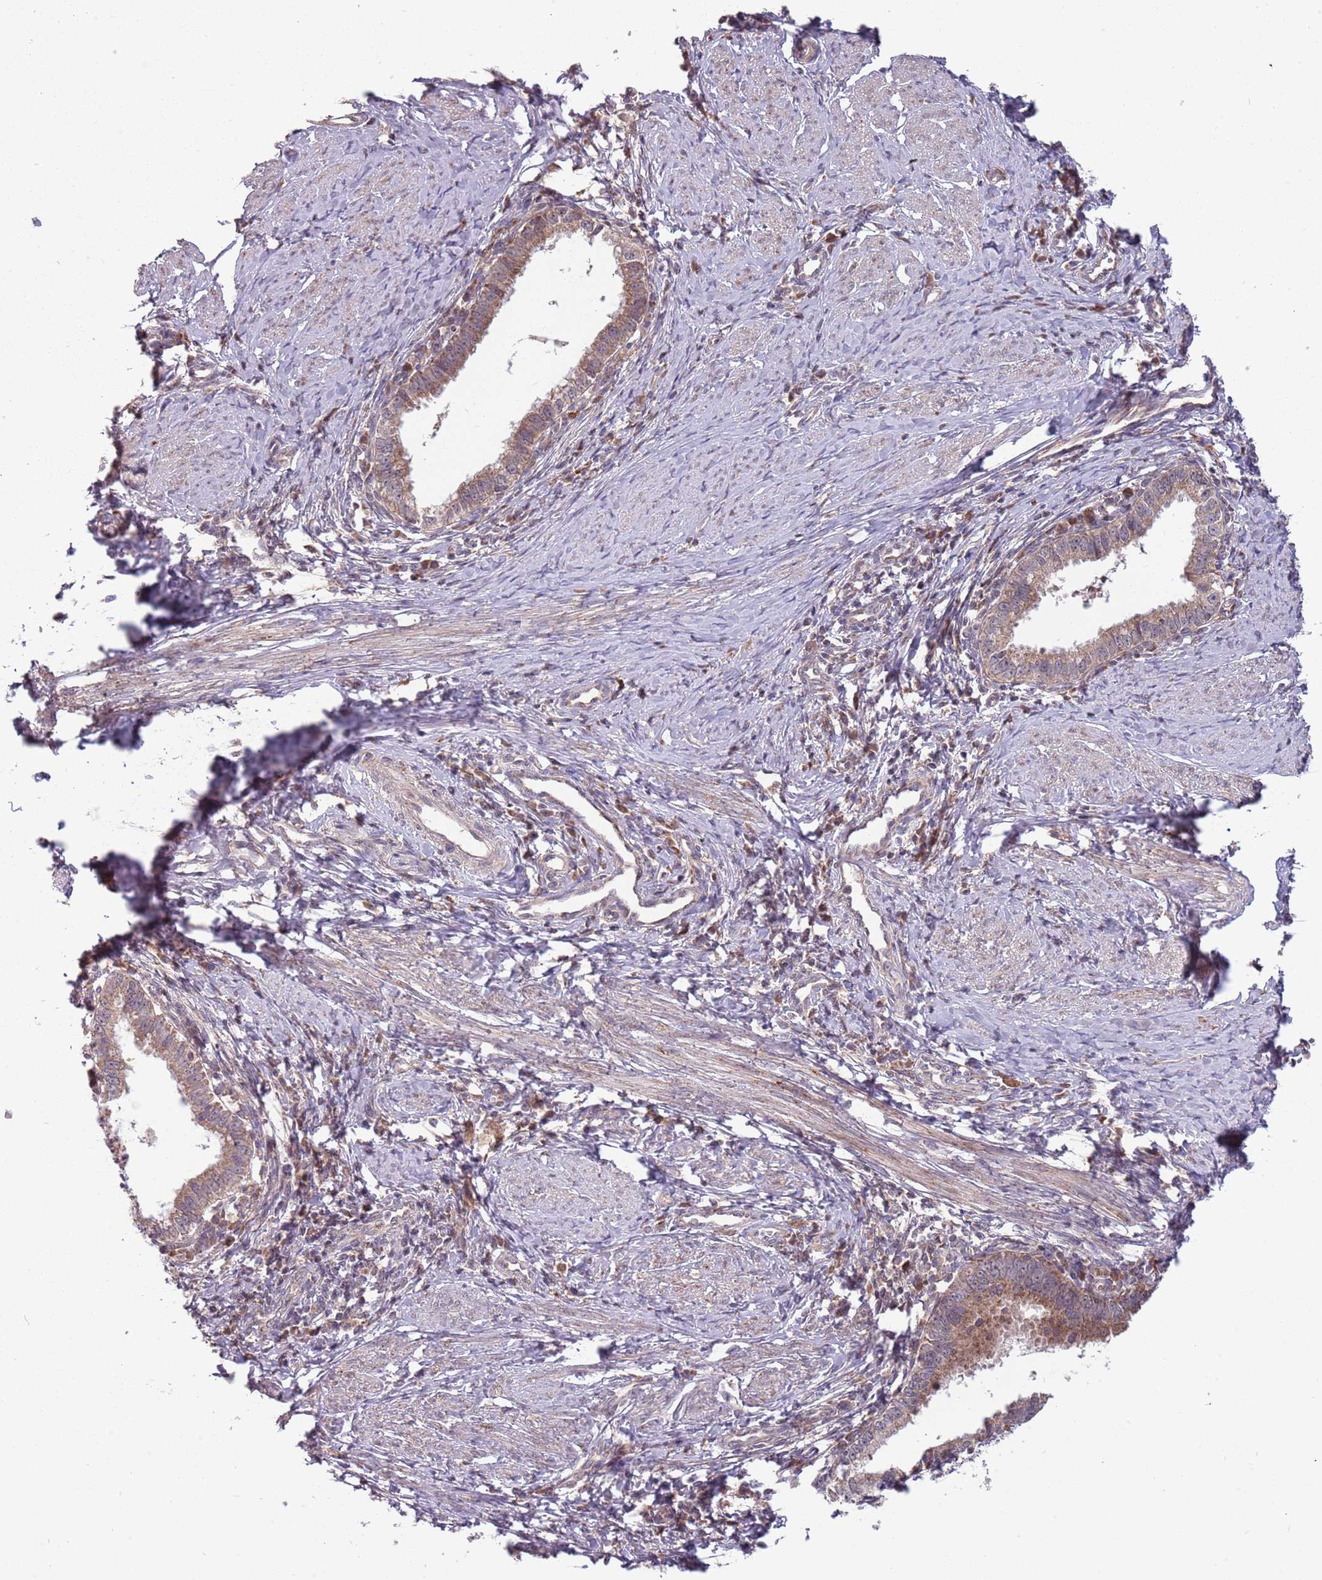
{"staining": {"intensity": "moderate", "quantity": "25%-75%", "location": "cytoplasmic/membranous"}, "tissue": "cervical cancer", "cell_type": "Tumor cells", "image_type": "cancer", "snomed": [{"axis": "morphology", "description": "Adenocarcinoma, NOS"}, {"axis": "topography", "description": "Cervix"}], "caption": "Protein analysis of adenocarcinoma (cervical) tissue shows moderate cytoplasmic/membranous expression in about 25%-75% of tumor cells.", "gene": "RNF181", "patient": {"sex": "female", "age": 36}}